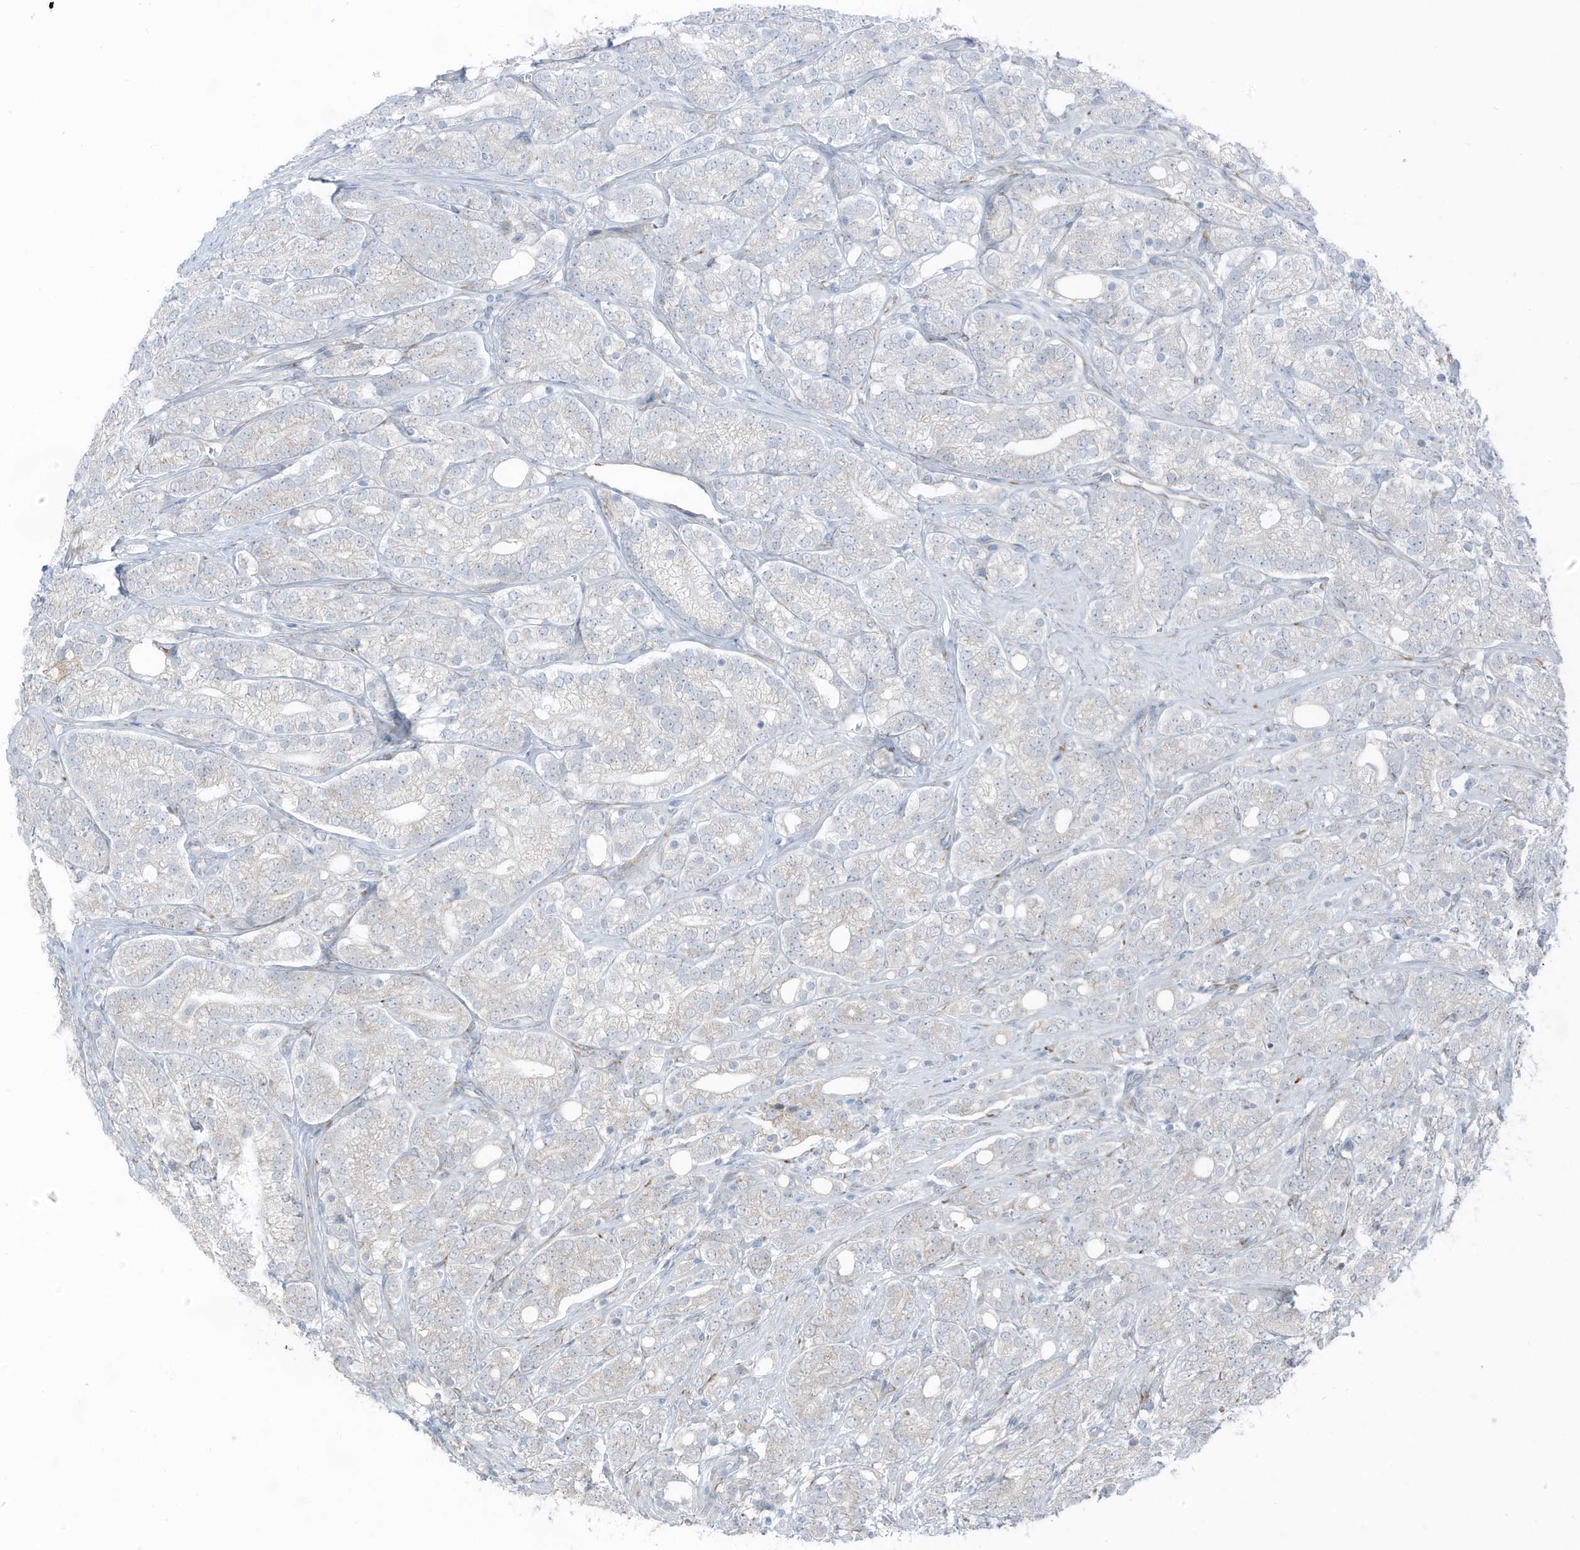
{"staining": {"intensity": "negative", "quantity": "none", "location": "none"}, "tissue": "prostate cancer", "cell_type": "Tumor cells", "image_type": "cancer", "snomed": [{"axis": "morphology", "description": "Adenocarcinoma, High grade"}, {"axis": "topography", "description": "Prostate"}], "caption": "Tumor cells are negative for brown protein staining in prostate adenocarcinoma (high-grade).", "gene": "ARHGEF33", "patient": {"sex": "male", "age": 57}}